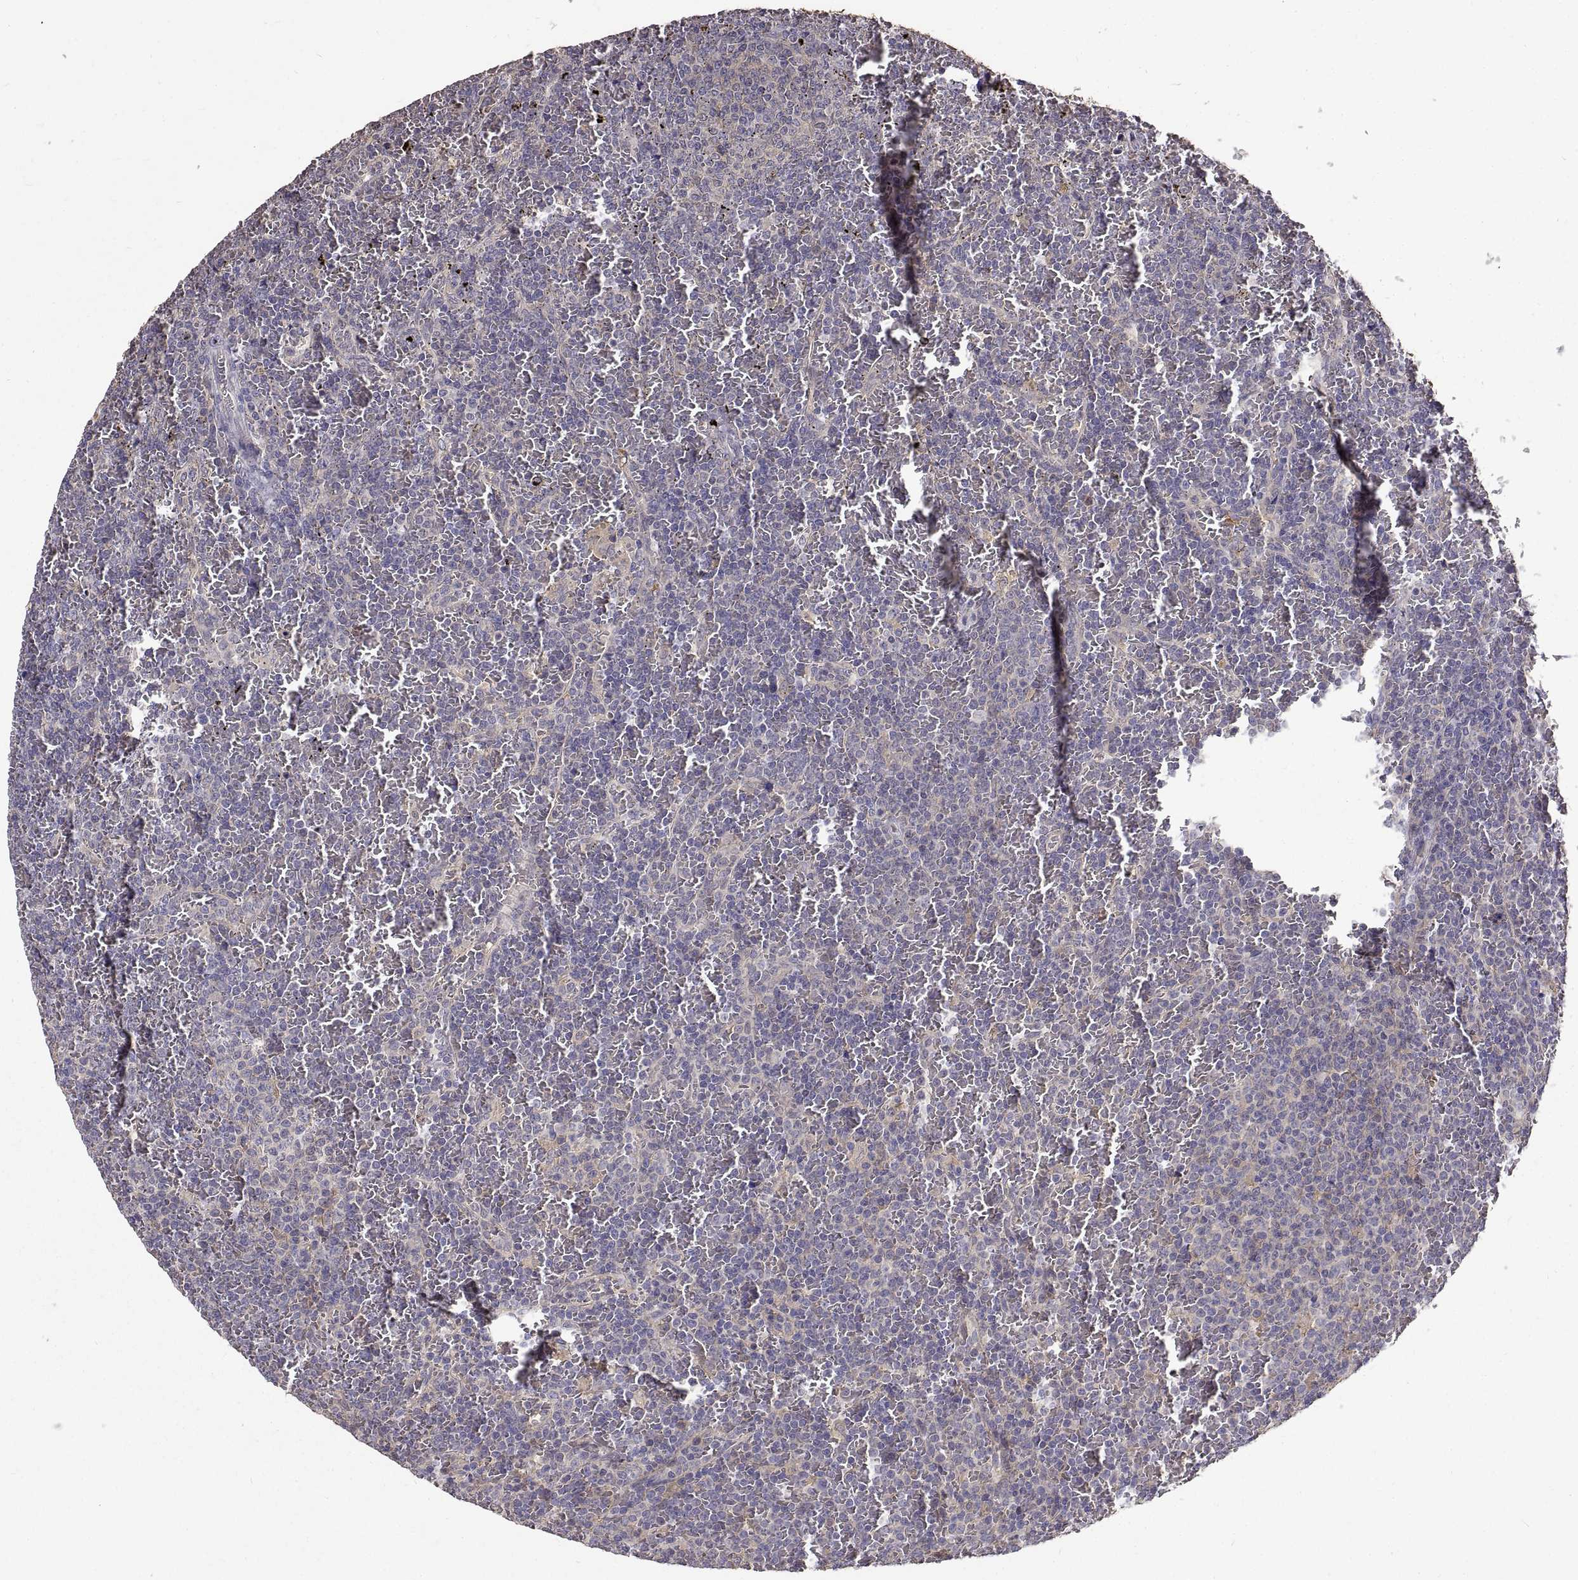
{"staining": {"intensity": "negative", "quantity": "none", "location": "none"}, "tissue": "lymphoma", "cell_type": "Tumor cells", "image_type": "cancer", "snomed": [{"axis": "morphology", "description": "Malignant lymphoma, non-Hodgkin's type, Low grade"}, {"axis": "topography", "description": "Spleen"}], "caption": "Immunohistochemical staining of lymphoma exhibits no significant positivity in tumor cells.", "gene": "PEA15", "patient": {"sex": "female", "age": 77}}